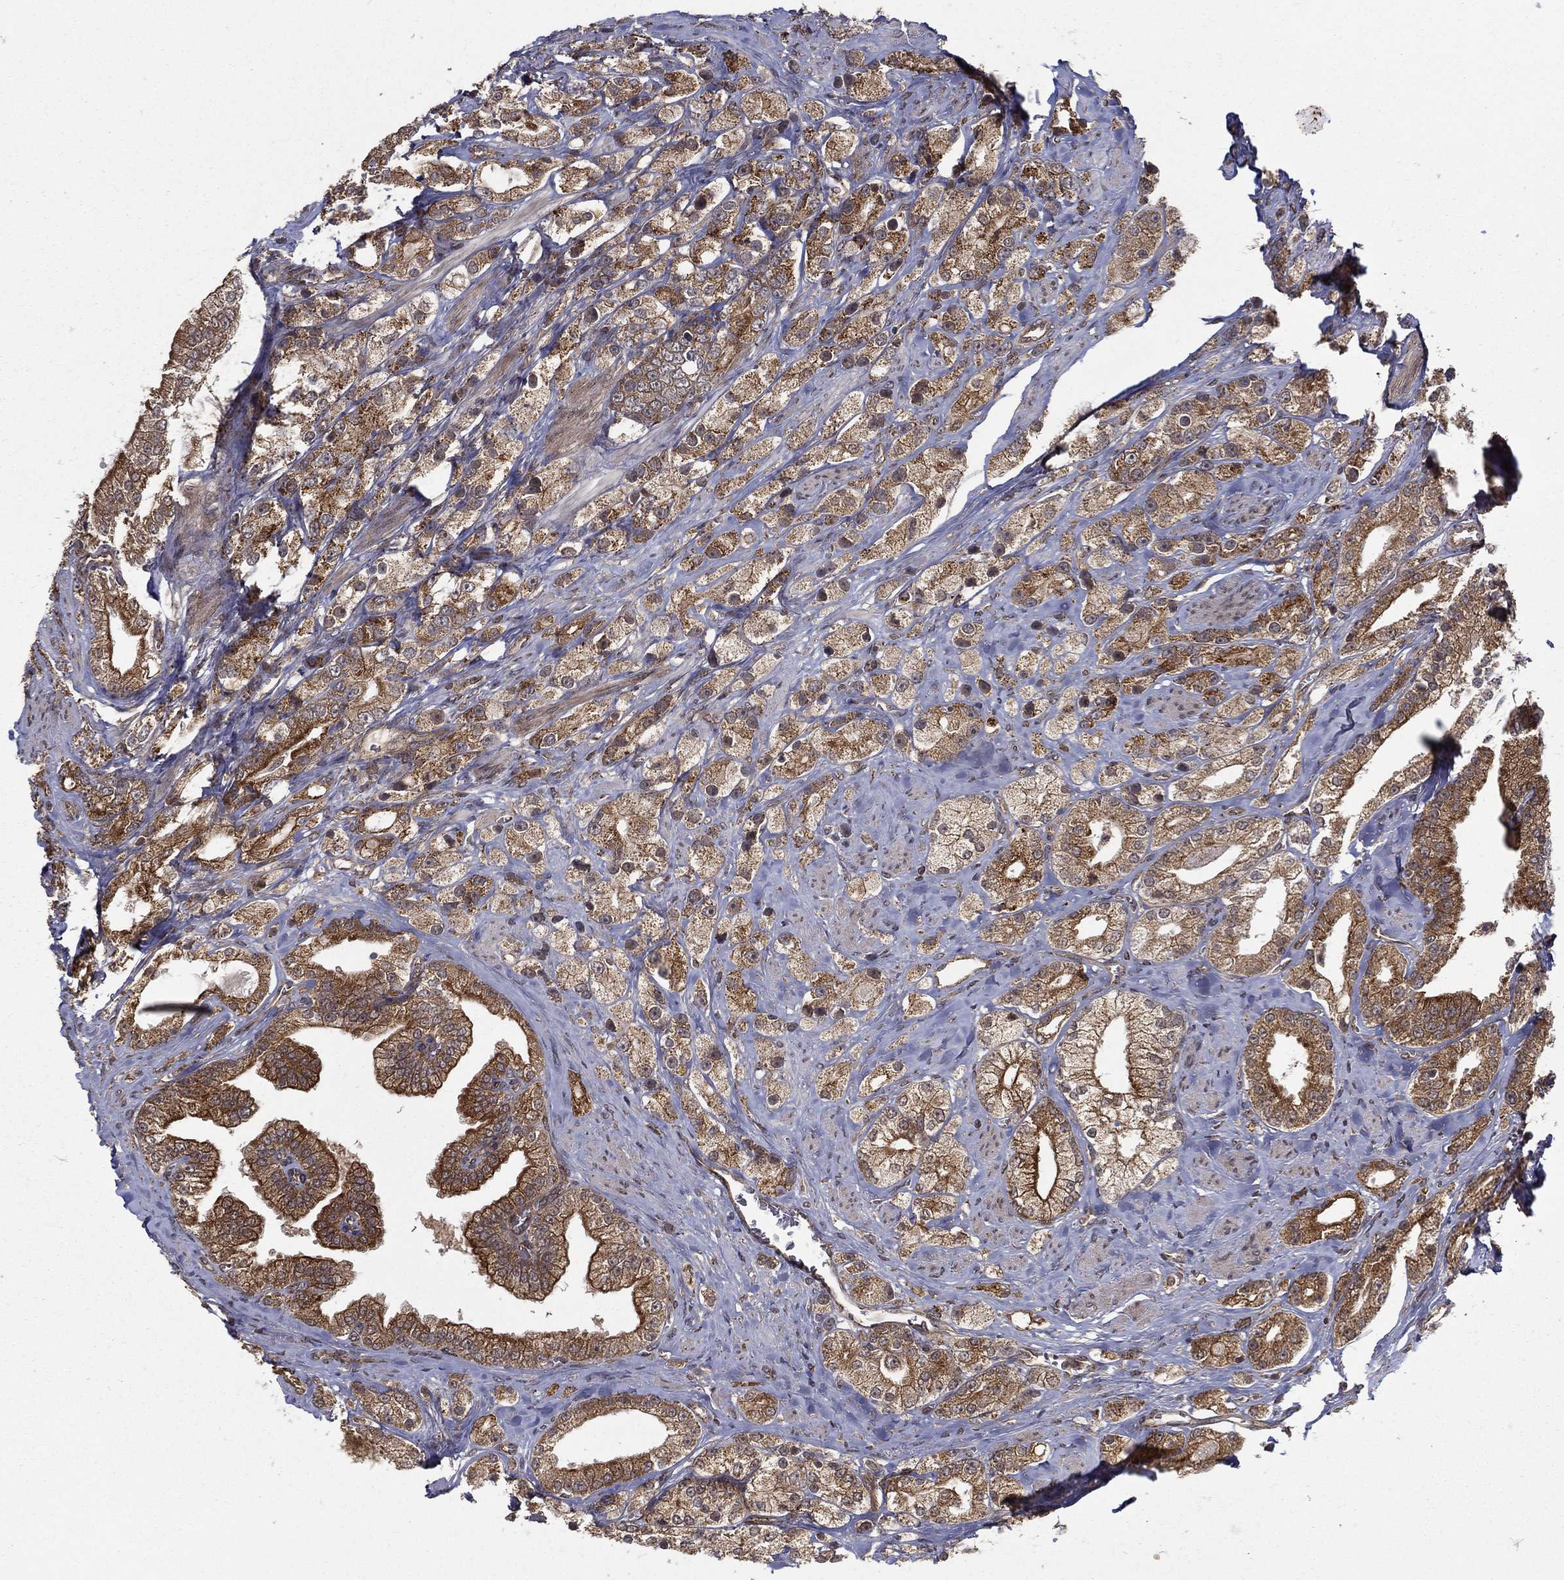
{"staining": {"intensity": "strong", "quantity": "25%-75%", "location": "cytoplasmic/membranous"}, "tissue": "prostate cancer", "cell_type": "Tumor cells", "image_type": "cancer", "snomed": [{"axis": "morphology", "description": "Adenocarcinoma, NOS"}, {"axis": "topography", "description": "Prostate and seminal vesicle, NOS"}, {"axis": "topography", "description": "Prostate"}], "caption": "Strong cytoplasmic/membranous staining for a protein is identified in about 25%-75% of tumor cells of prostate cancer using IHC.", "gene": "UACA", "patient": {"sex": "male", "age": 67}}